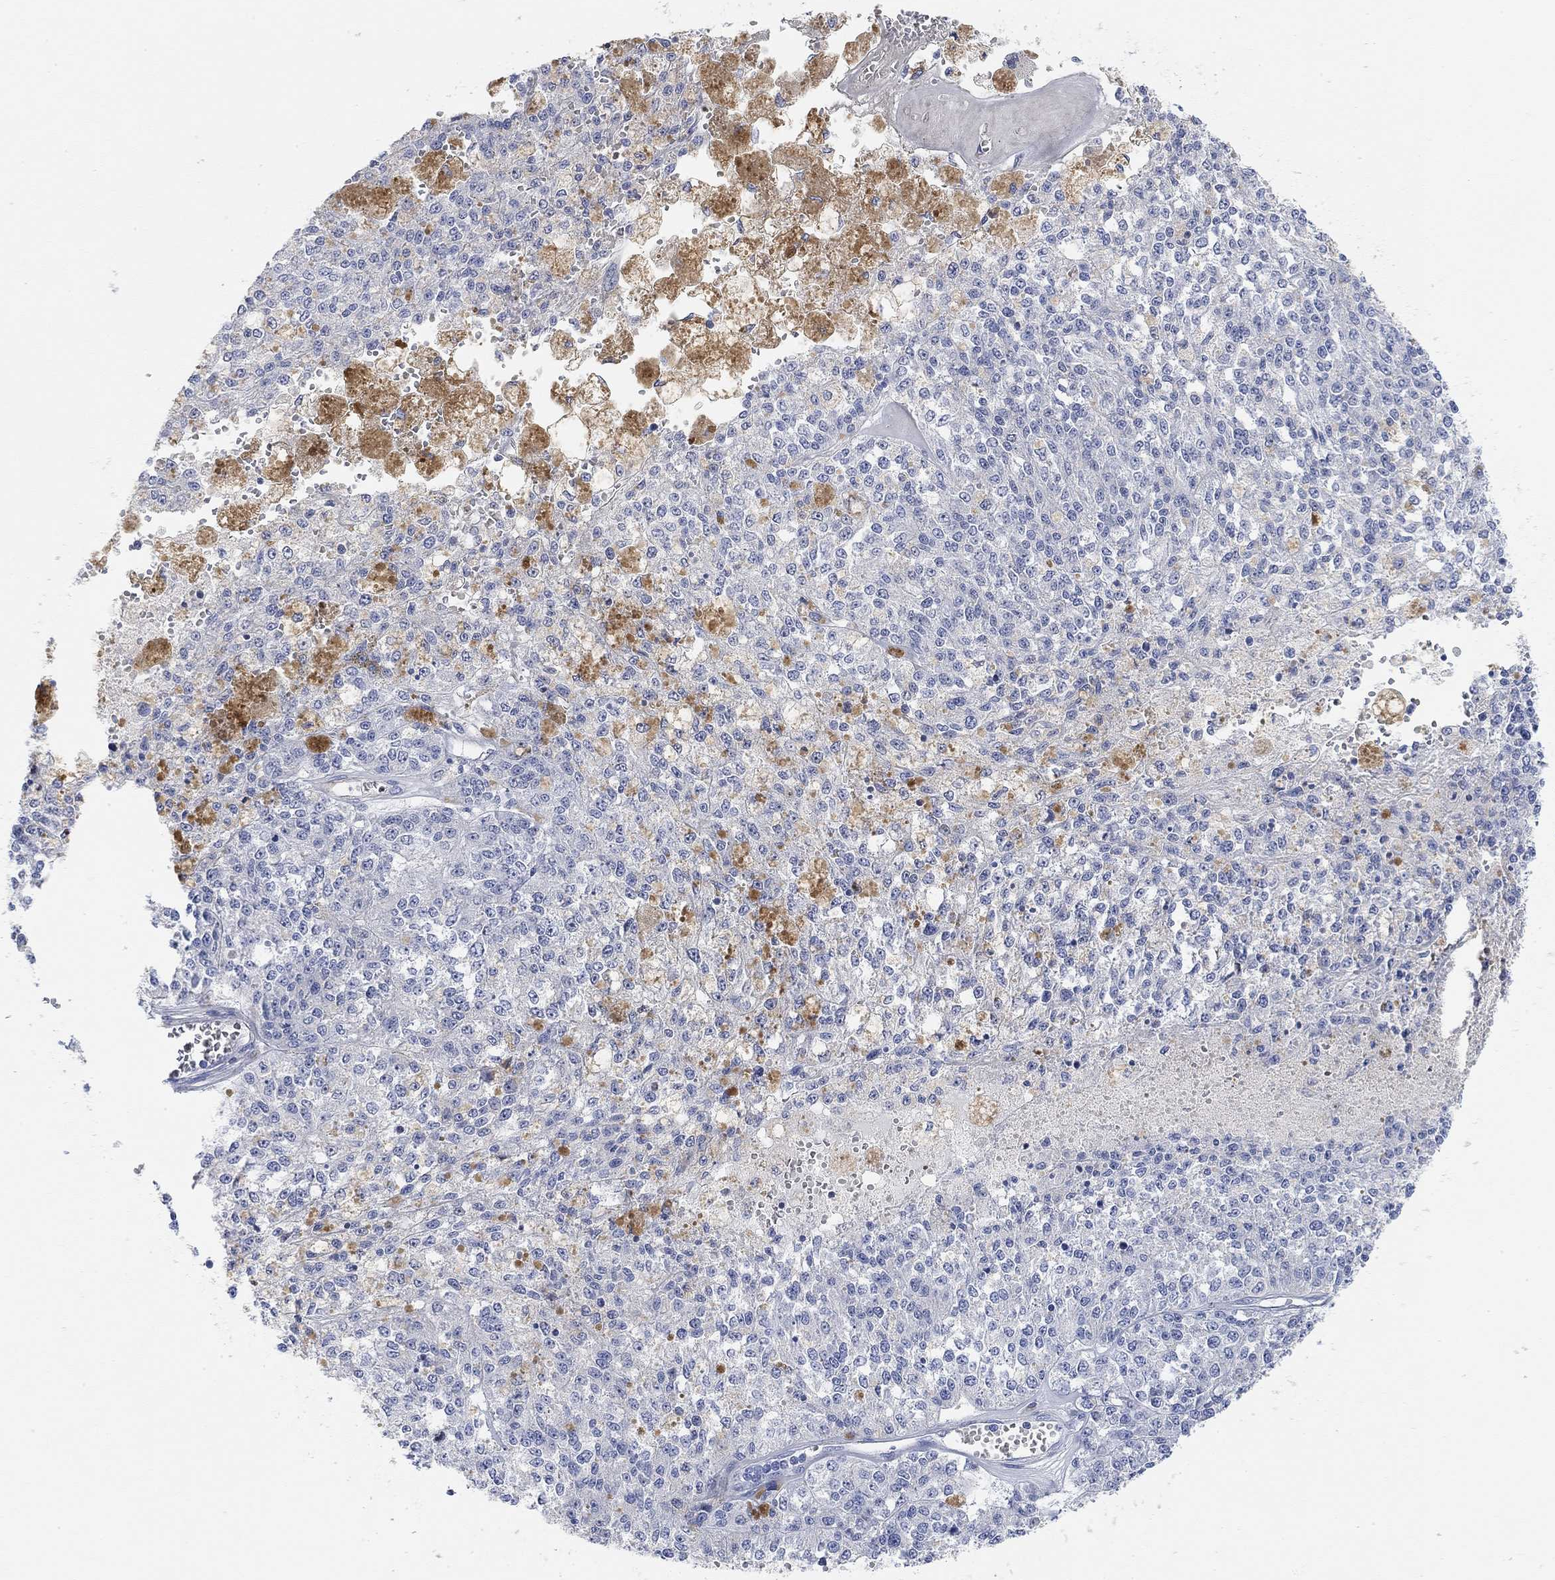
{"staining": {"intensity": "moderate", "quantity": "<25%", "location": "cytoplasmic/membranous"}, "tissue": "melanoma", "cell_type": "Tumor cells", "image_type": "cancer", "snomed": [{"axis": "morphology", "description": "Malignant melanoma, Metastatic site"}, {"axis": "topography", "description": "Lymph node"}], "caption": "This is an image of IHC staining of melanoma, which shows moderate staining in the cytoplasmic/membranous of tumor cells.", "gene": "VAT1L", "patient": {"sex": "female", "age": 64}}